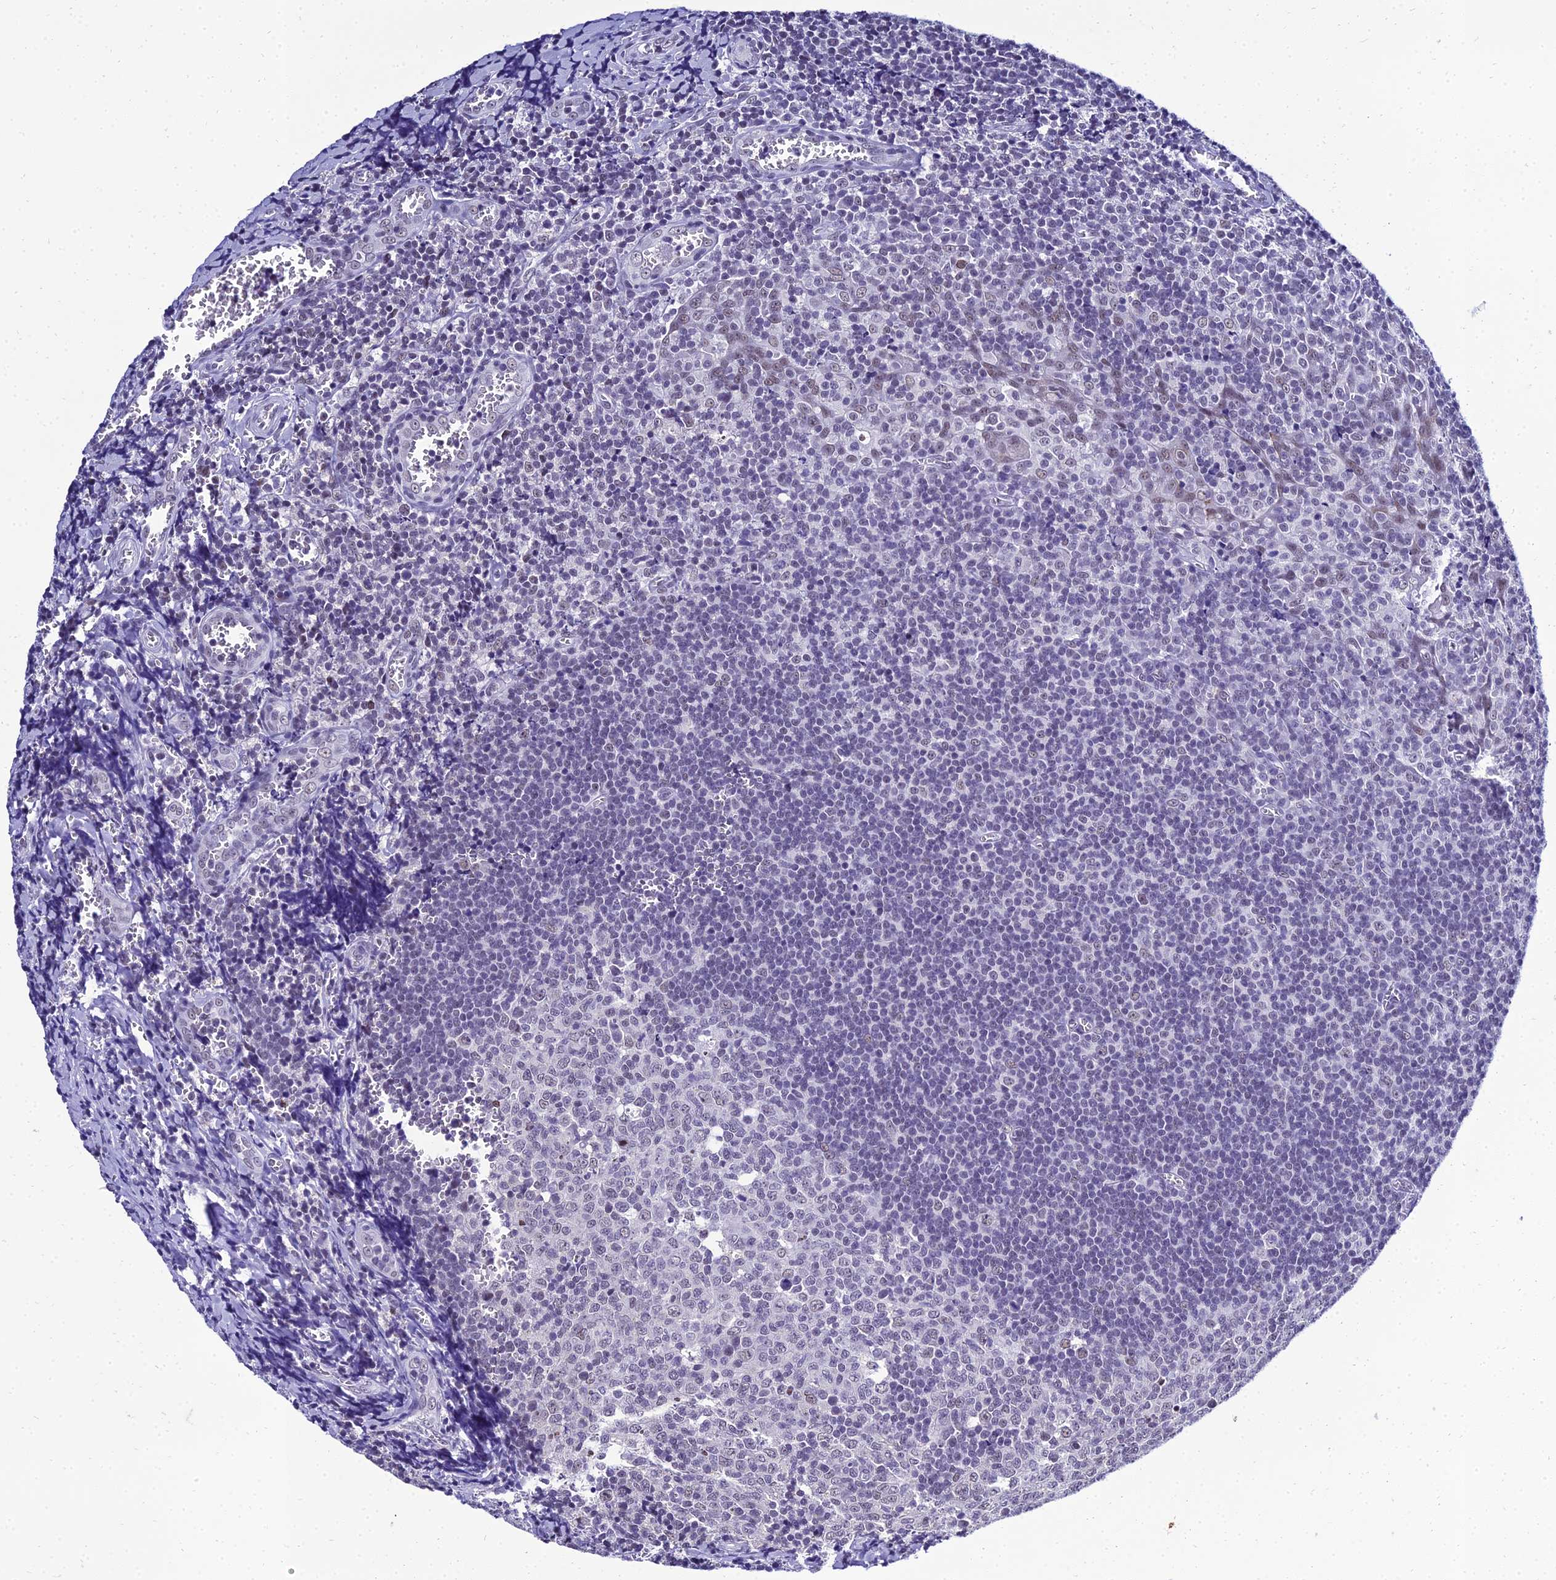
{"staining": {"intensity": "negative", "quantity": "none", "location": "none"}, "tissue": "tonsil", "cell_type": "Germinal center cells", "image_type": "normal", "snomed": [{"axis": "morphology", "description": "Normal tissue, NOS"}, {"axis": "topography", "description": "Tonsil"}], "caption": "Immunohistochemistry of normal tonsil displays no staining in germinal center cells. (DAB (3,3'-diaminobenzidine) immunohistochemistry with hematoxylin counter stain).", "gene": "PPP4R2", "patient": {"sex": "male", "age": 27}}